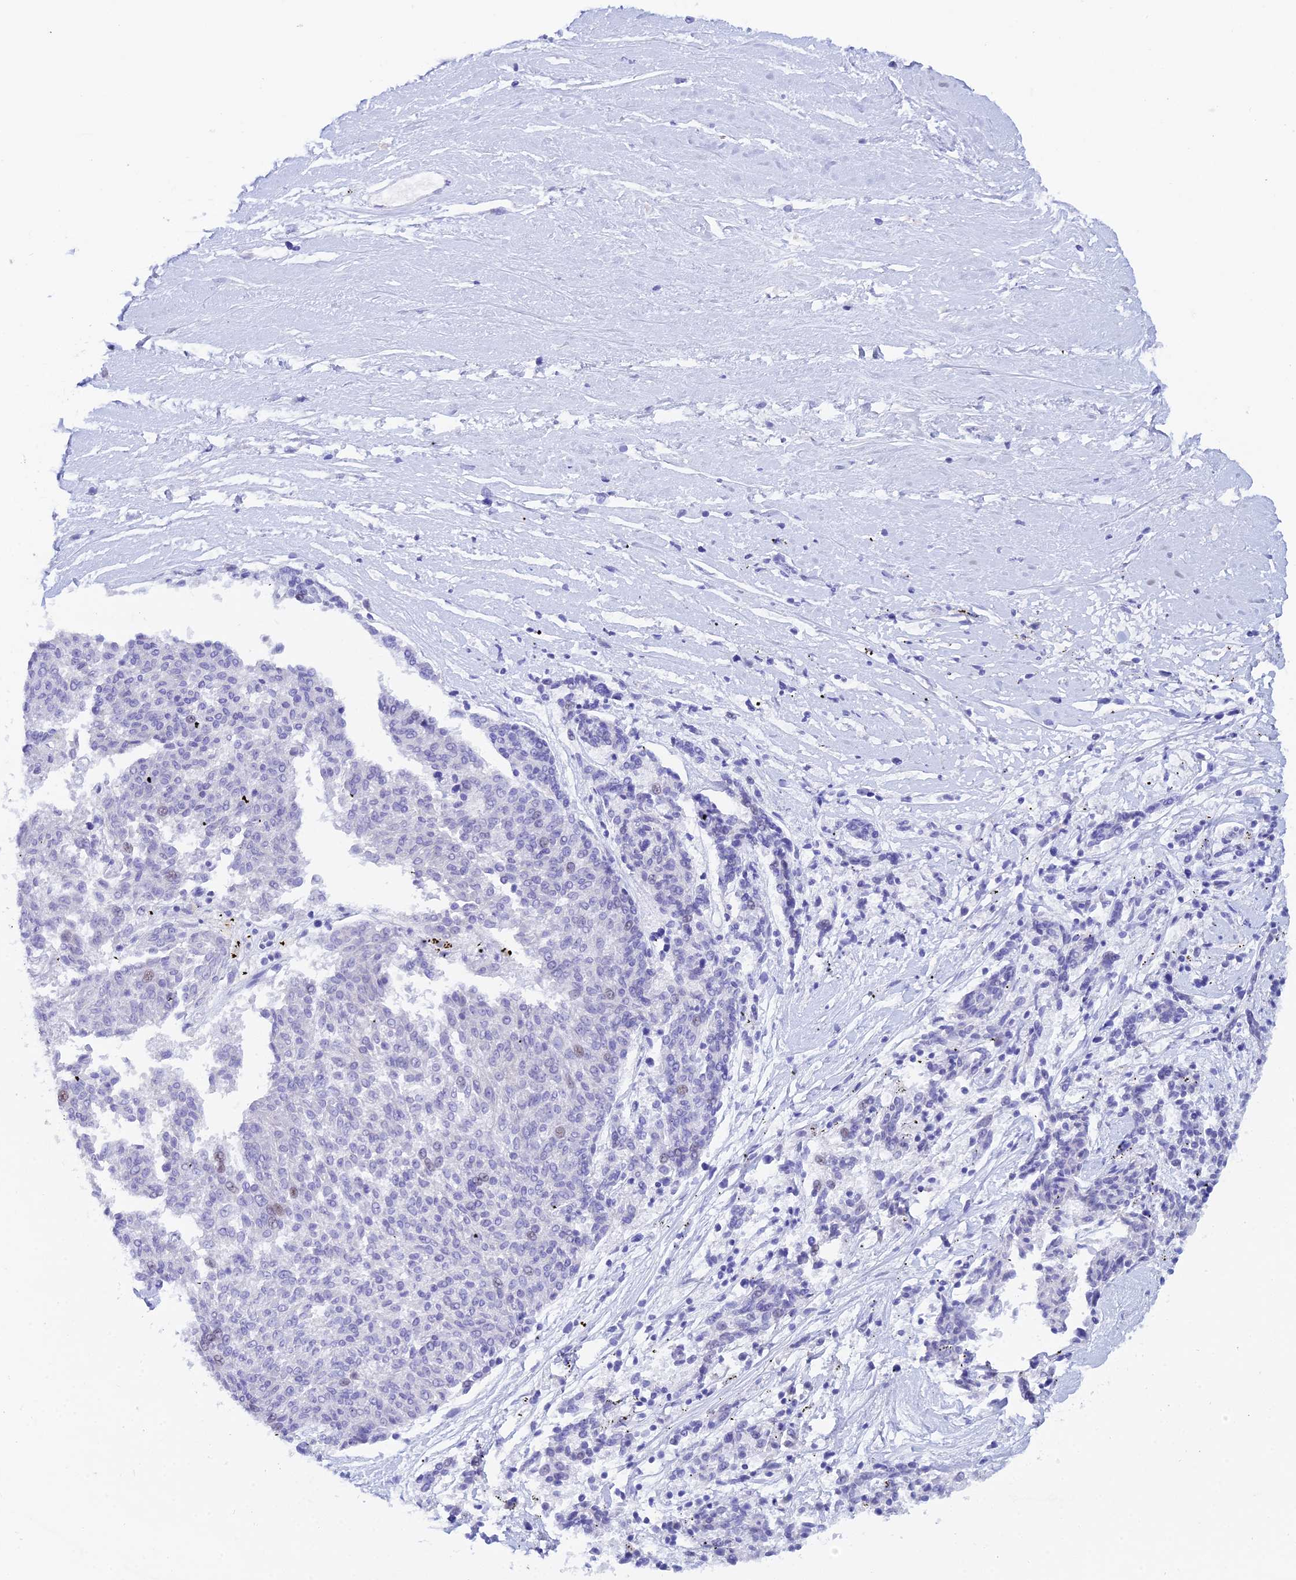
{"staining": {"intensity": "negative", "quantity": "none", "location": "none"}, "tissue": "melanoma", "cell_type": "Tumor cells", "image_type": "cancer", "snomed": [{"axis": "morphology", "description": "Malignant melanoma, NOS"}, {"axis": "topography", "description": "Skin"}], "caption": "Tumor cells show no significant protein expression in malignant melanoma. (Brightfield microscopy of DAB (3,3'-diaminobenzidine) immunohistochemistry (IHC) at high magnification).", "gene": "REG1A", "patient": {"sex": "female", "age": 72}}